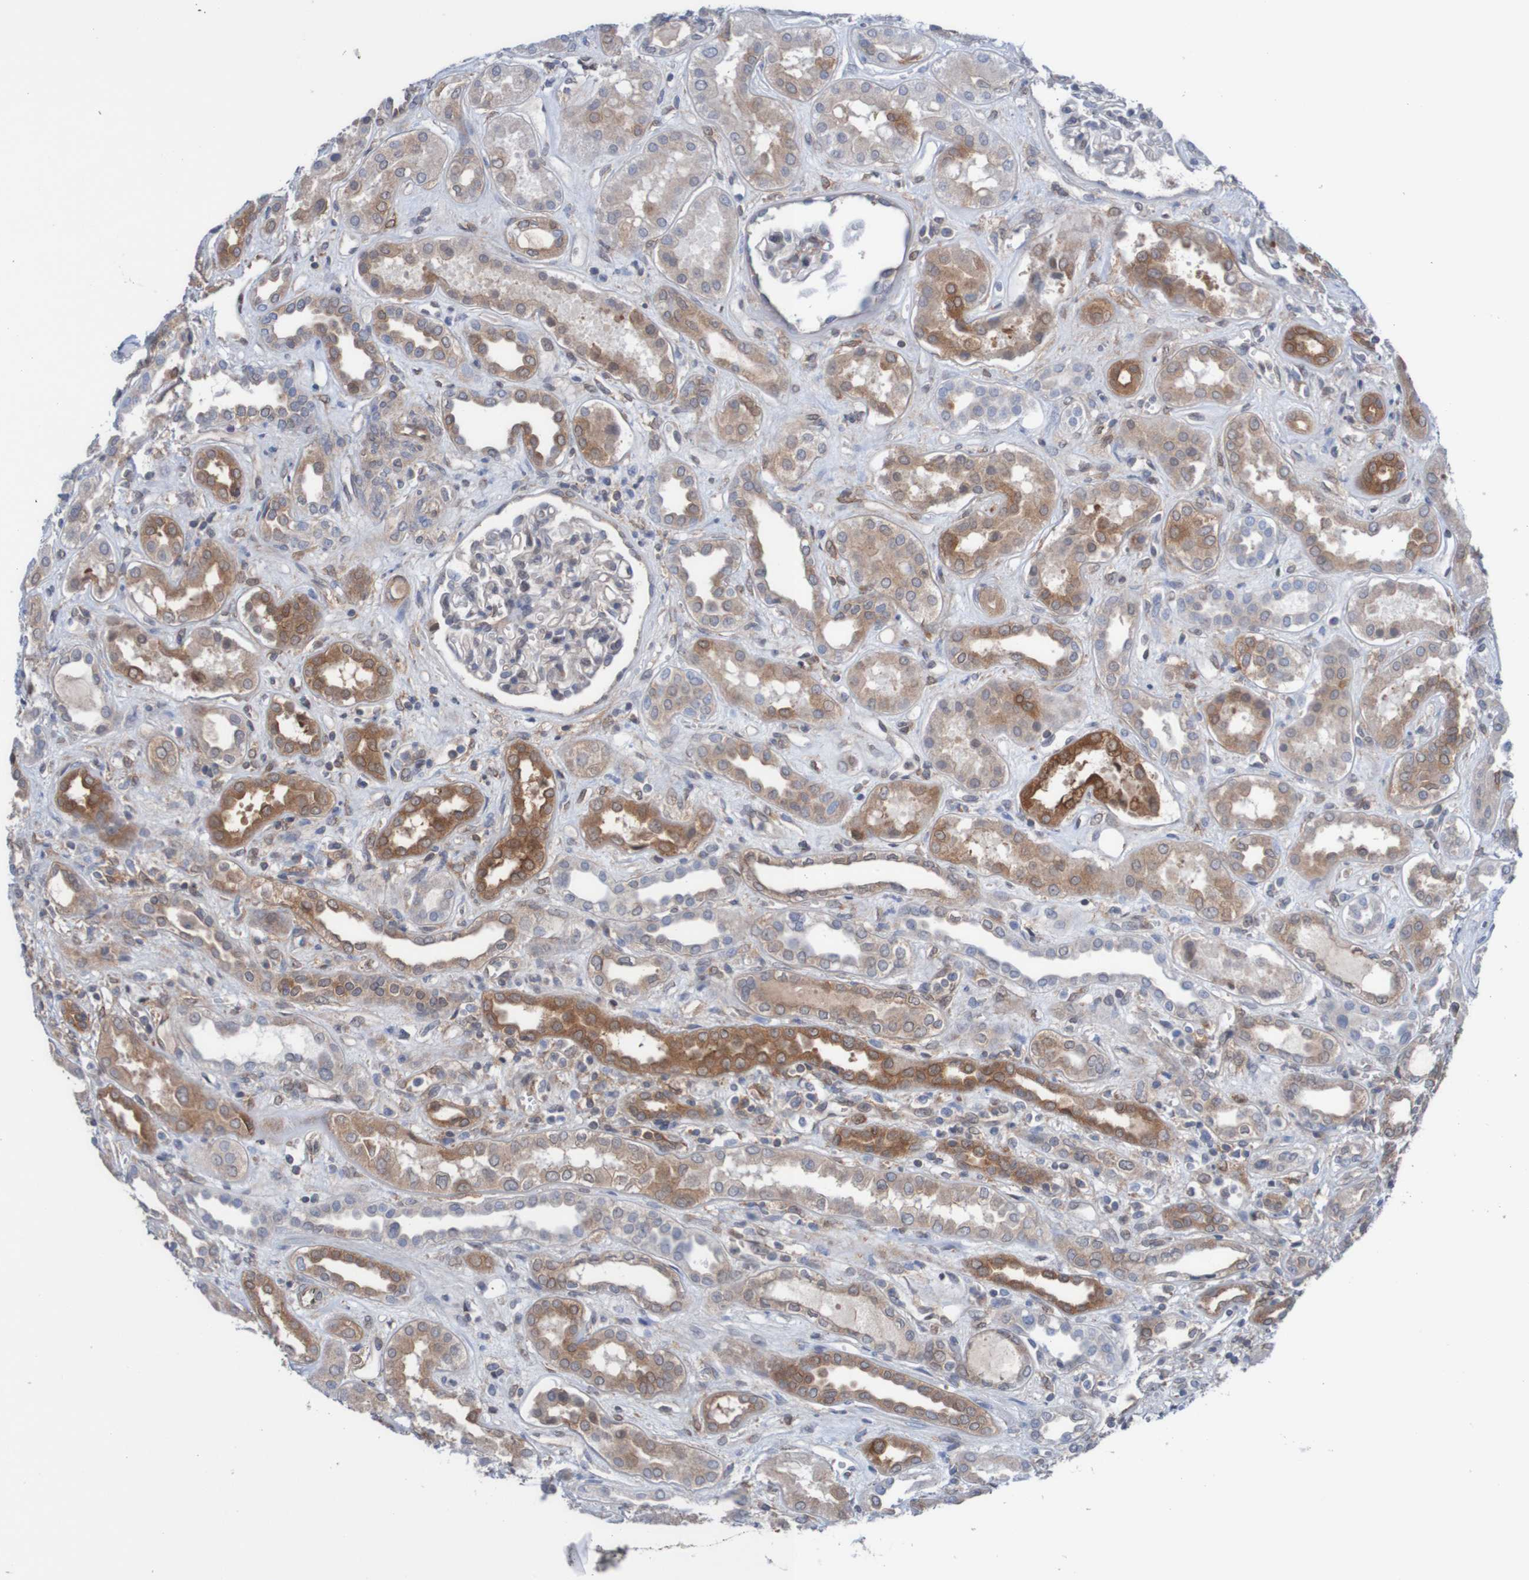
{"staining": {"intensity": "strong", "quantity": "<25%", "location": "cytoplasmic/membranous,nuclear"}, "tissue": "kidney", "cell_type": "Cells in glomeruli", "image_type": "normal", "snomed": [{"axis": "morphology", "description": "Normal tissue, NOS"}, {"axis": "topography", "description": "Kidney"}], "caption": "This histopathology image reveals immunohistochemistry (IHC) staining of normal kidney, with medium strong cytoplasmic/membranous,nuclear positivity in approximately <25% of cells in glomeruli.", "gene": "RIGI", "patient": {"sex": "male", "age": 59}}